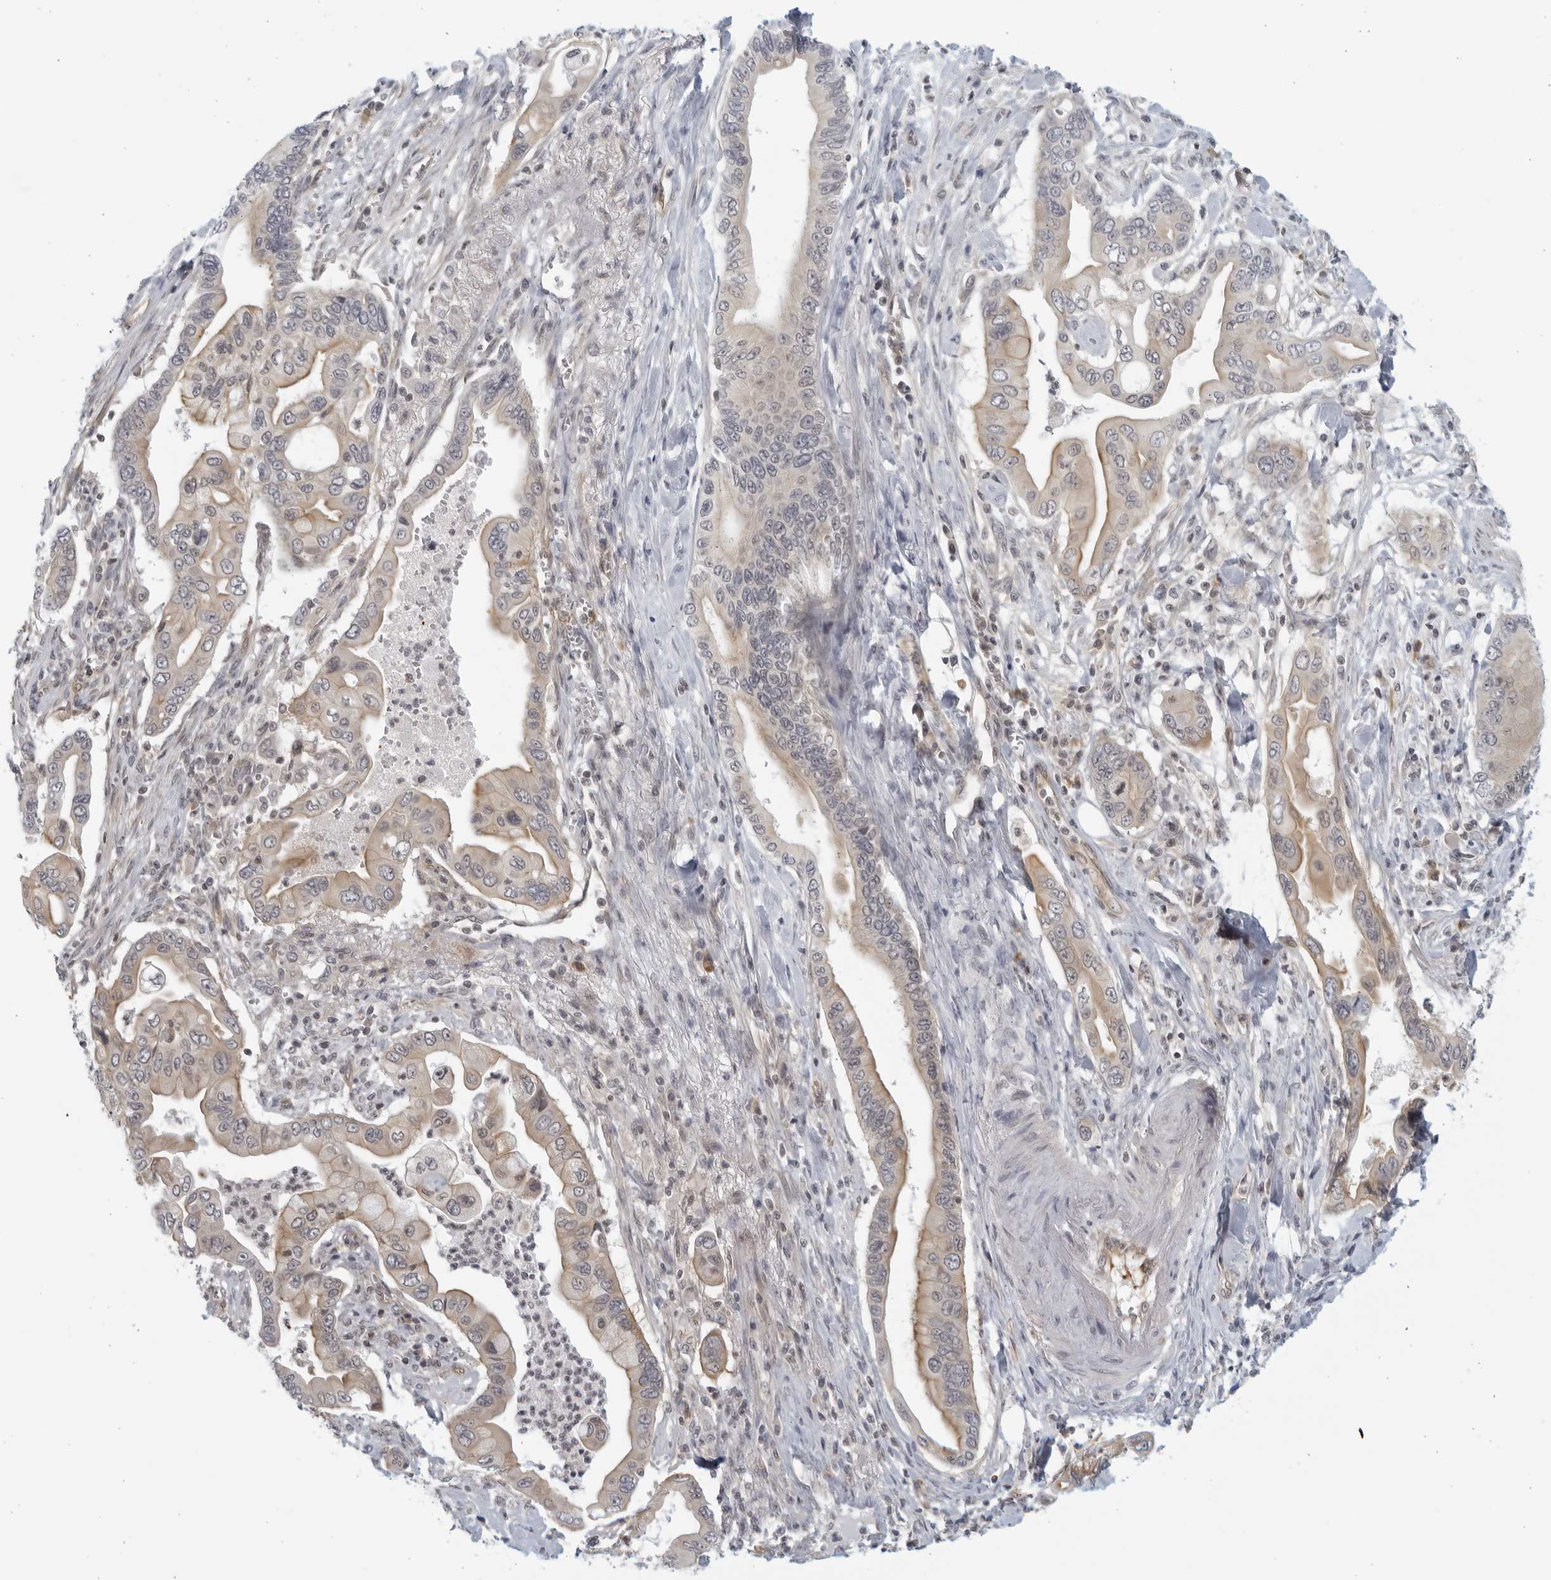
{"staining": {"intensity": "moderate", "quantity": "25%-75%", "location": "cytoplasmic/membranous"}, "tissue": "pancreatic cancer", "cell_type": "Tumor cells", "image_type": "cancer", "snomed": [{"axis": "morphology", "description": "Adenocarcinoma, NOS"}, {"axis": "topography", "description": "Pancreas"}], "caption": "Pancreatic cancer stained with immunohistochemistry demonstrates moderate cytoplasmic/membranous staining in about 25%-75% of tumor cells.", "gene": "SERTAD4", "patient": {"sex": "male", "age": 78}}